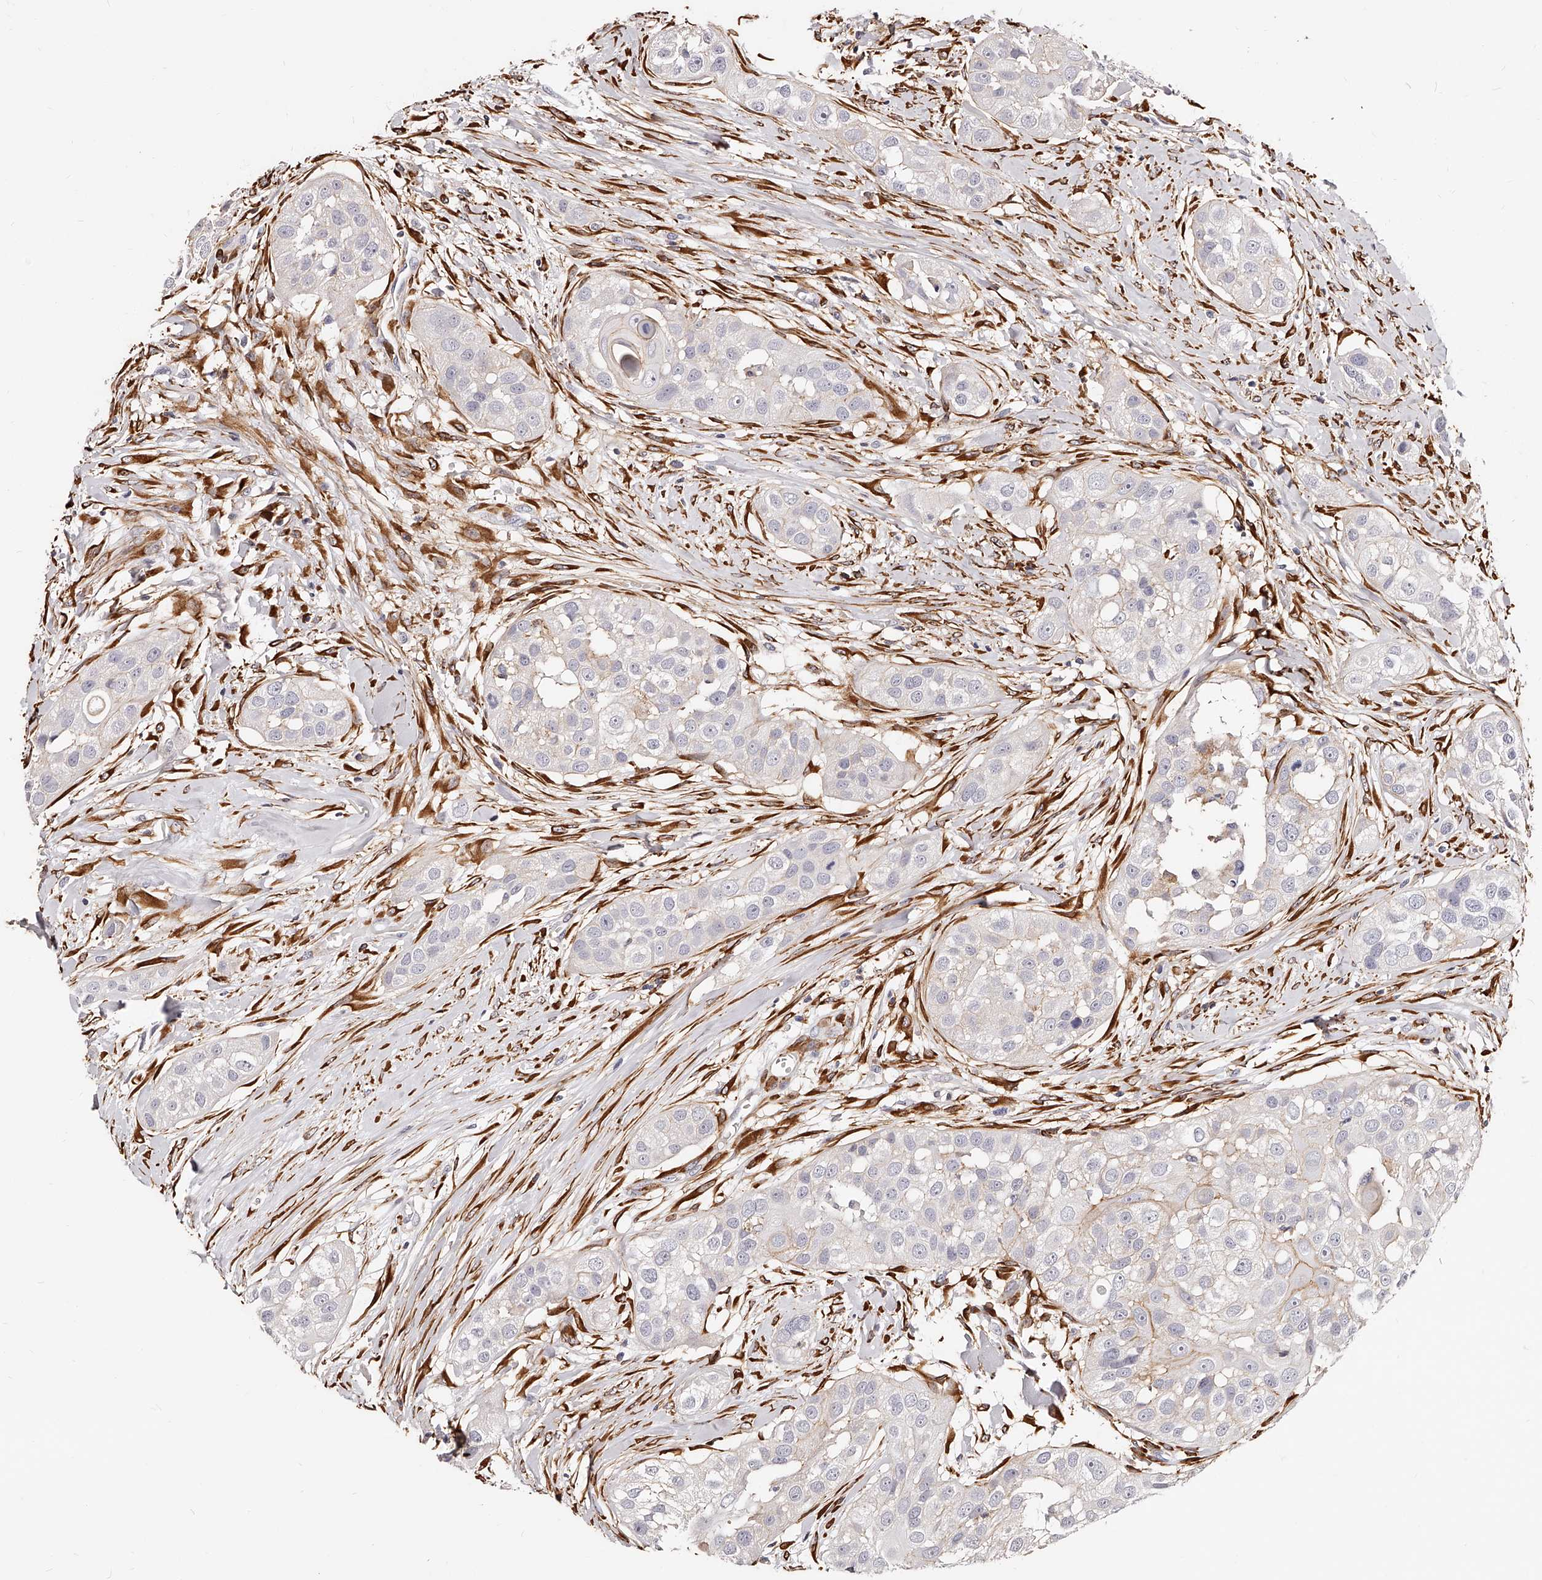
{"staining": {"intensity": "negative", "quantity": "none", "location": "none"}, "tissue": "head and neck cancer", "cell_type": "Tumor cells", "image_type": "cancer", "snomed": [{"axis": "morphology", "description": "Normal tissue, NOS"}, {"axis": "morphology", "description": "Squamous cell carcinoma, NOS"}, {"axis": "topography", "description": "Skeletal muscle"}, {"axis": "topography", "description": "Head-Neck"}], "caption": "This is a histopathology image of immunohistochemistry staining of squamous cell carcinoma (head and neck), which shows no positivity in tumor cells. (DAB (3,3'-diaminobenzidine) immunohistochemistry (IHC) visualized using brightfield microscopy, high magnification).", "gene": "CD82", "patient": {"sex": "male", "age": 51}}